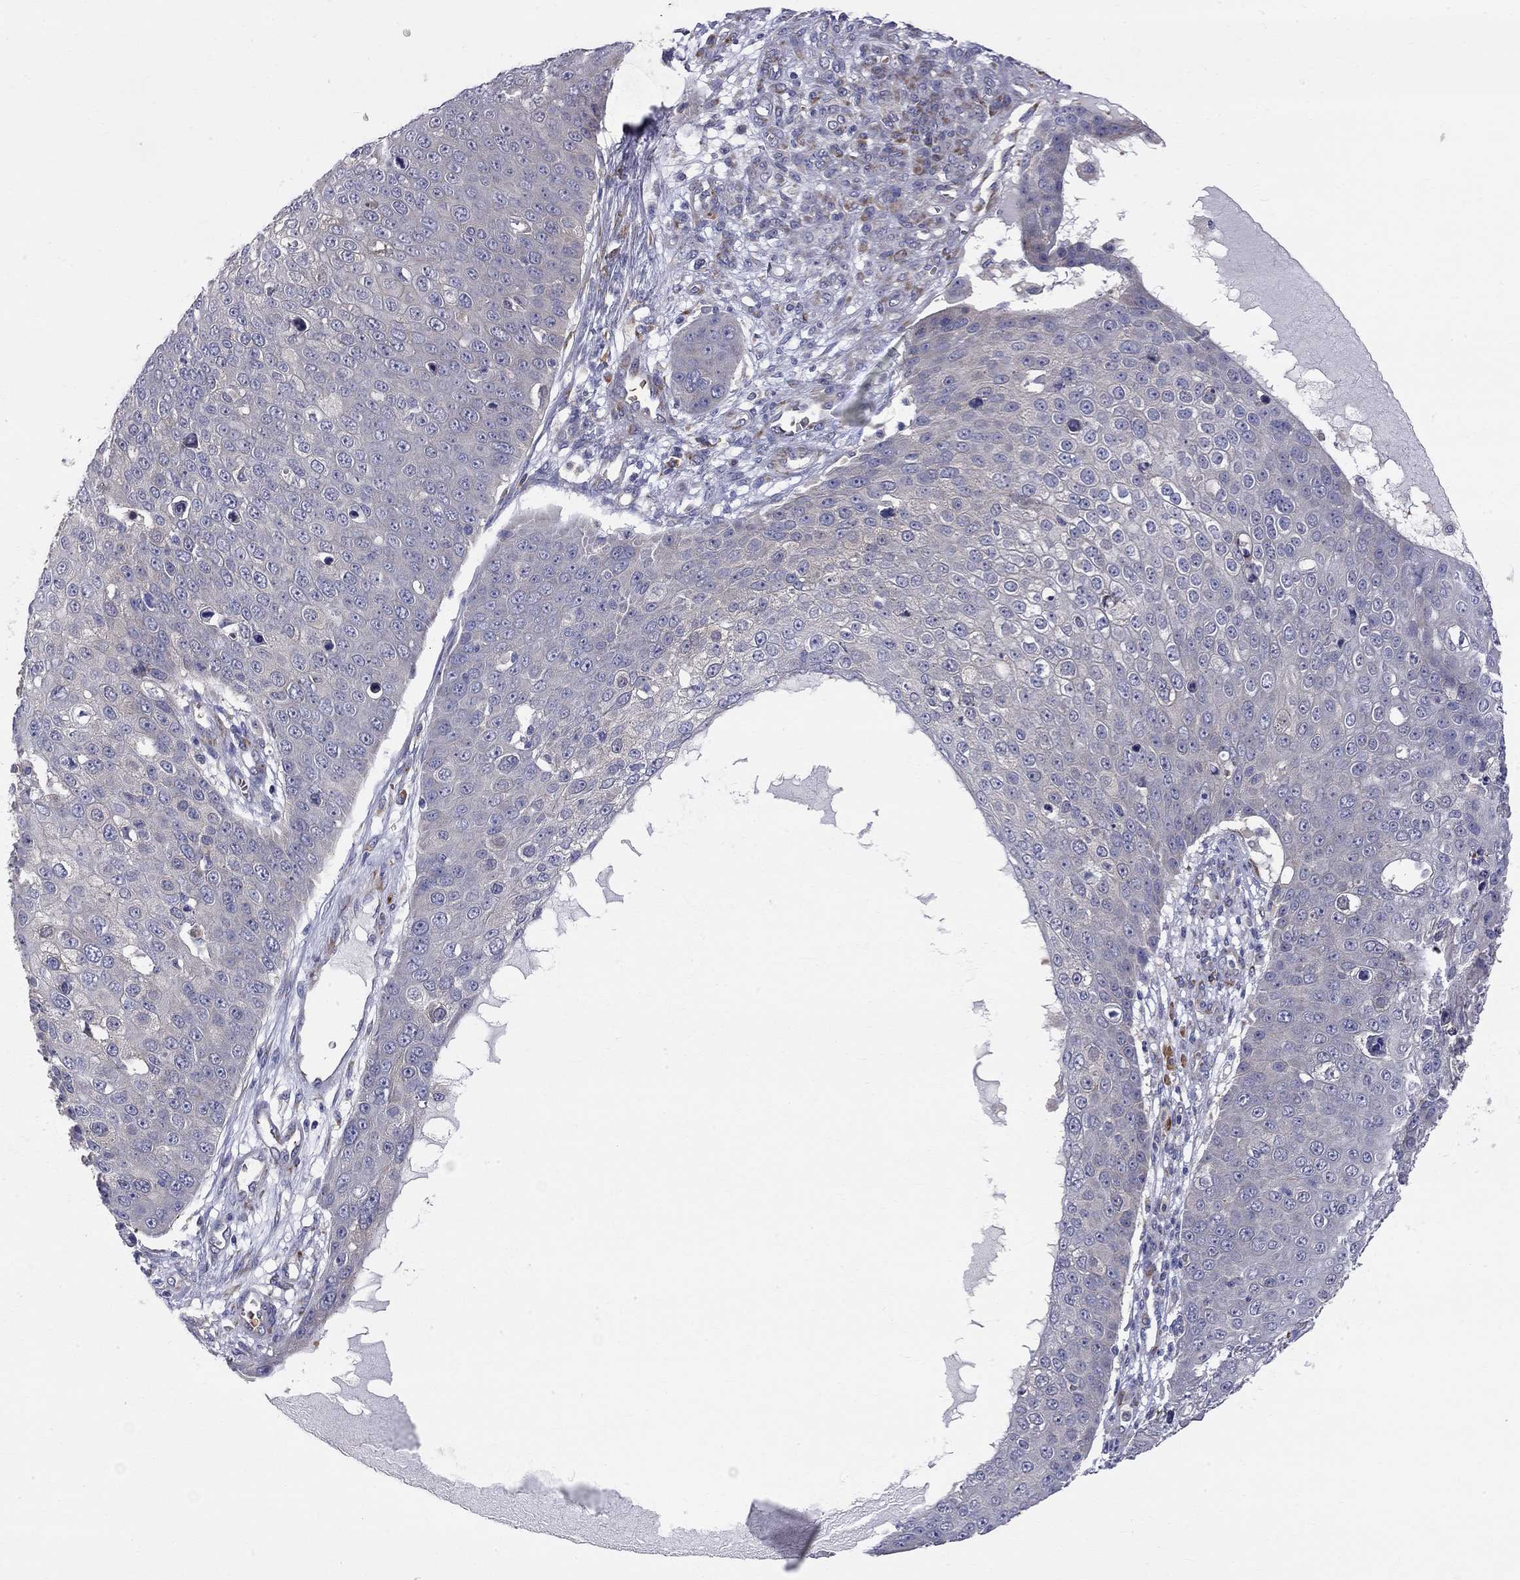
{"staining": {"intensity": "negative", "quantity": "none", "location": "none"}, "tissue": "skin cancer", "cell_type": "Tumor cells", "image_type": "cancer", "snomed": [{"axis": "morphology", "description": "Squamous cell carcinoma, NOS"}, {"axis": "topography", "description": "Skin"}], "caption": "This is an immunohistochemistry photomicrograph of skin squamous cell carcinoma. There is no positivity in tumor cells.", "gene": "CASTOR1", "patient": {"sex": "male", "age": 71}}